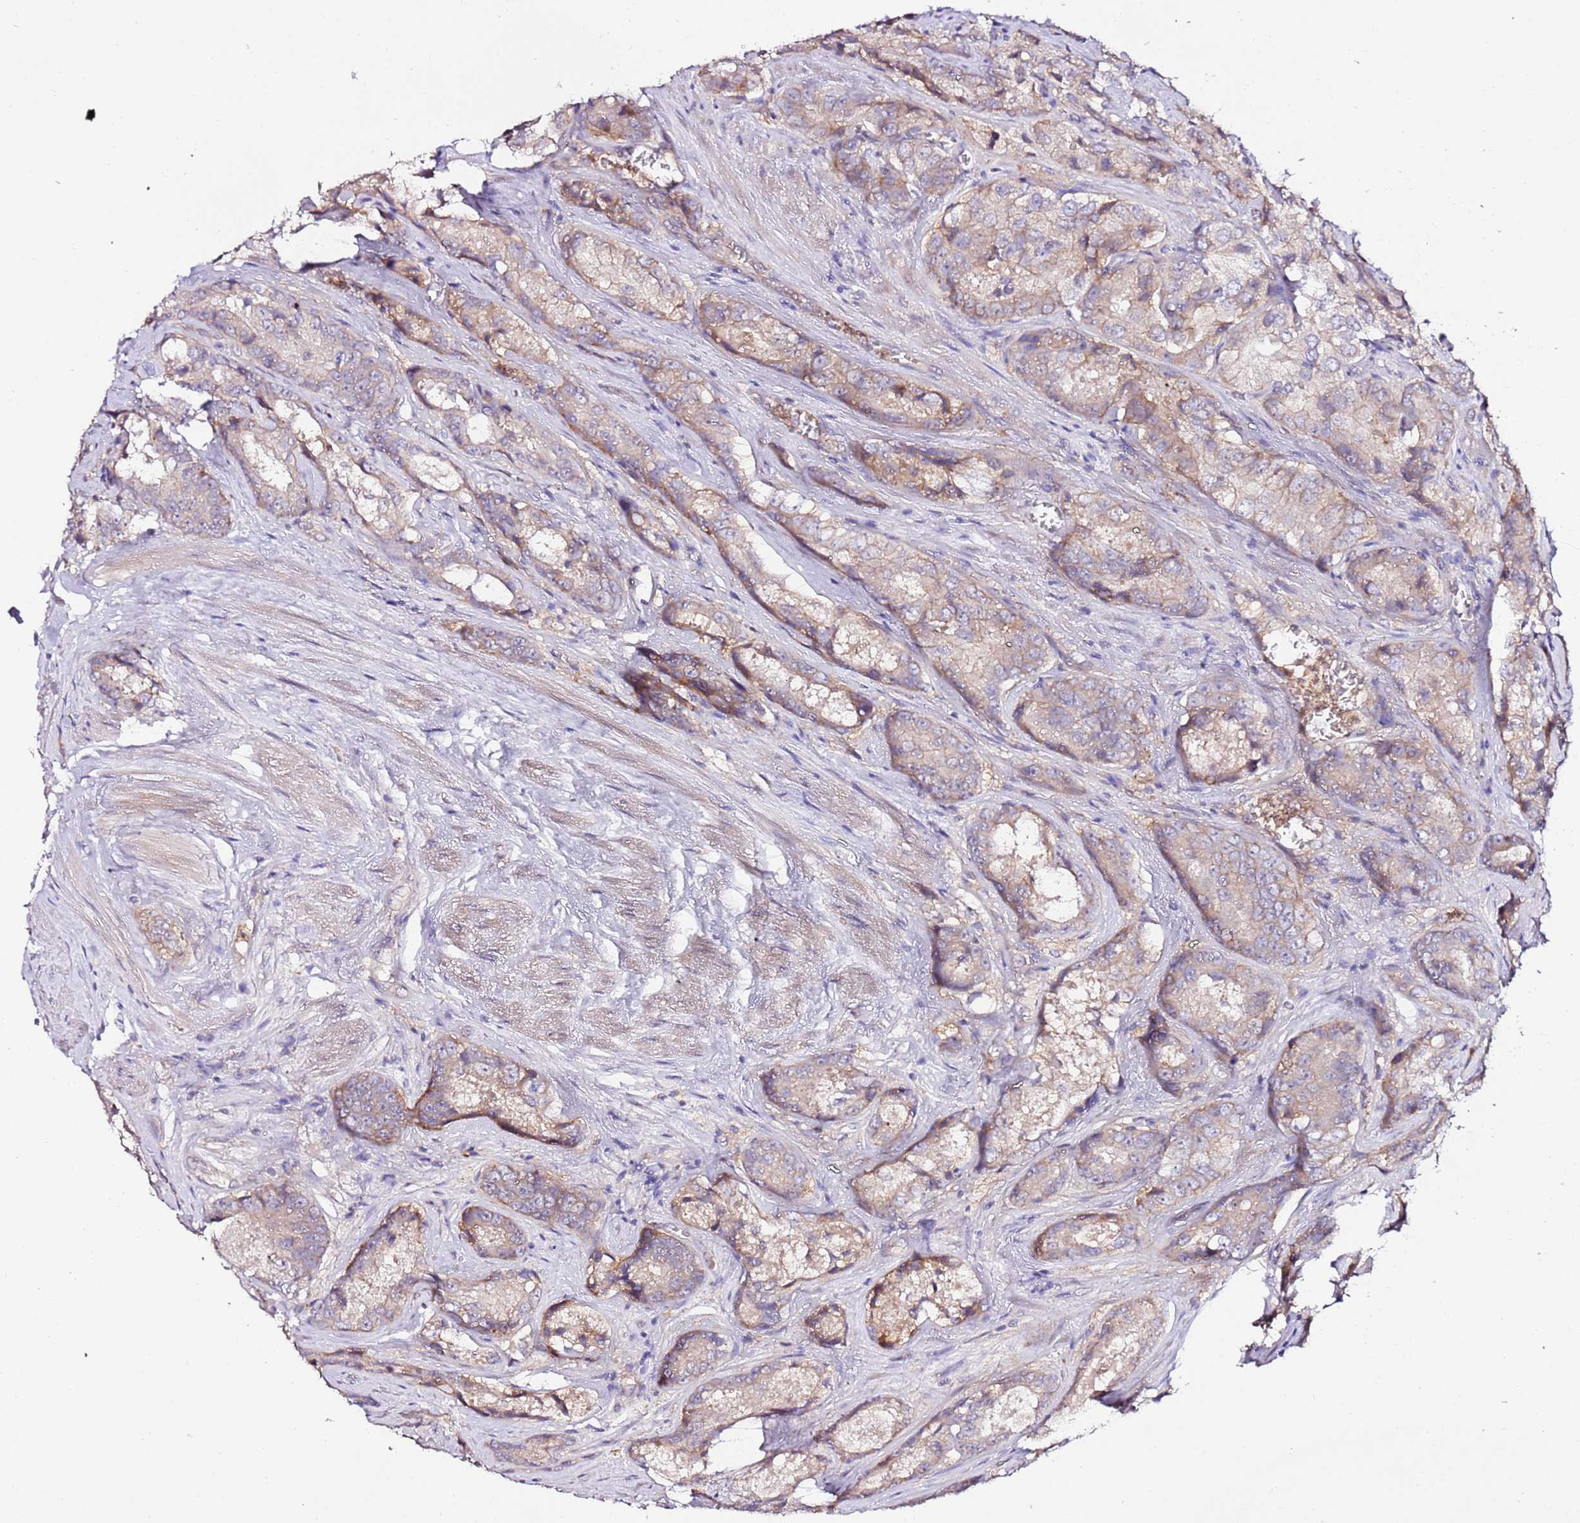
{"staining": {"intensity": "weak", "quantity": "25%-75%", "location": "cytoplasmic/membranous"}, "tissue": "prostate cancer", "cell_type": "Tumor cells", "image_type": "cancer", "snomed": [{"axis": "morphology", "description": "Adenocarcinoma, Low grade"}, {"axis": "topography", "description": "Prostate"}], "caption": "Prostate adenocarcinoma (low-grade) tissue displays weak cytoplasmic/membranous positivity in approximately 25%-75% of tumor cells, visualized by immunohistochemistry.", "gene": "FLVCR1", "patient": {"sex": "male", "age": 68}}